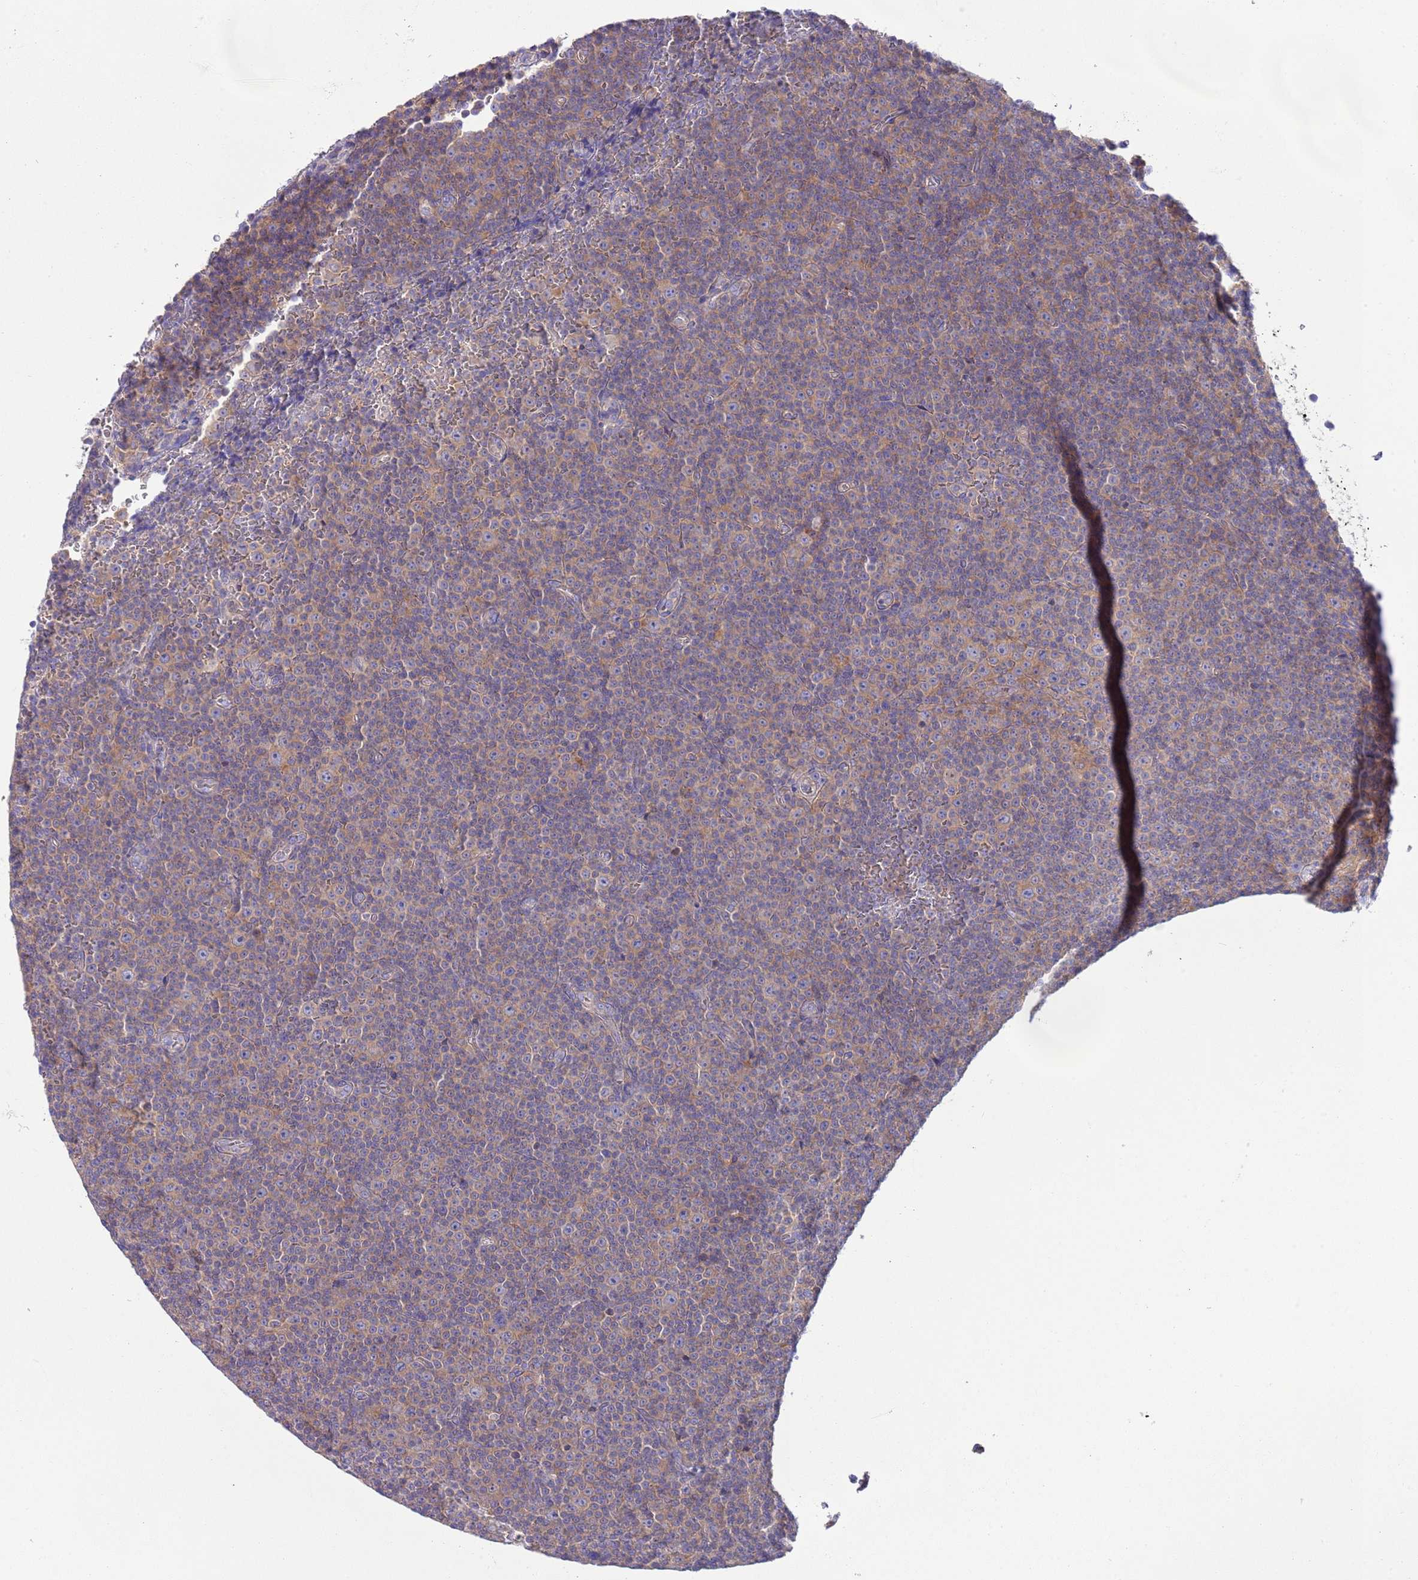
{"staining": {"intensity": "weak", "quantity": ">75%", "location": "cytoplasmic/membranous"}, "tissue": "lymphoma", "cell_type": "Tumor cells", "image_type": "cancer", "snomed": [{"axis": "morphology", "description": "Malignant lymphoma, non-Hodgkin's type, Low grade"}, {"axis": "topography", "description": "Lymph node"}], "caption": "Protein positivity by immunohistochemistry (IHC) demonstrates weak cytoplasmic/membranous staining in approximately >75% of tumor cells in low-grade malignant lymphoma, non-Hodgkin's type.", "gene": "RPS10", "patient": {"sex": "female", "age": 67}}